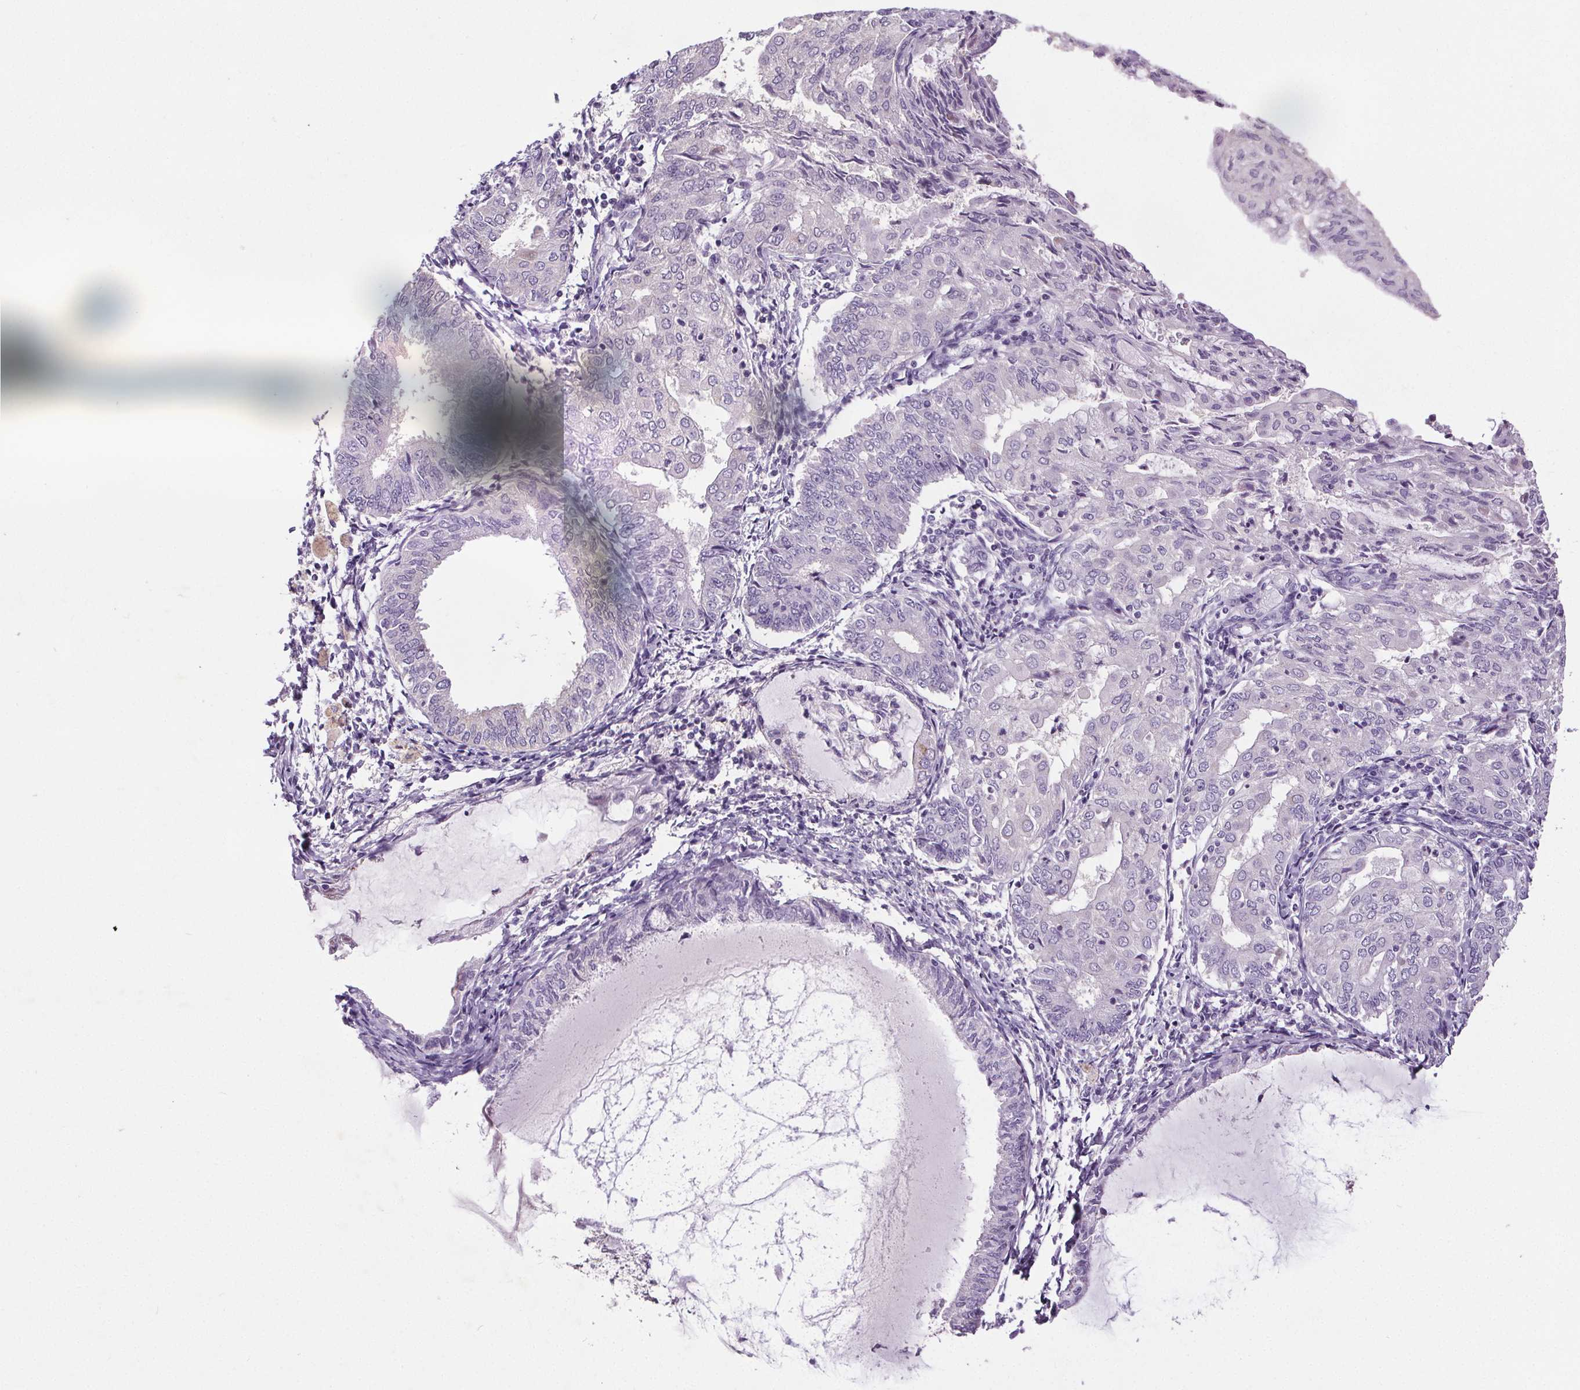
{"staining": {"intensity": "negative", "quantity": "none", "location": "none"}, "tissue": "endometrial cancer", "cell_type": "Tumor cells", "image_type": "cancer", "snomed": [{"axis": "morphology", "description": "Adenocarcinoma, NOS"}, {"axis": "topography", "description": "Endometrium"}], "caption": "Tumor cells are negative for protein expression in human endometrial cancer (adenocarcinoma).", "gene": "GPIHBP1", "patient": {"sex": "female", "age": 68}}